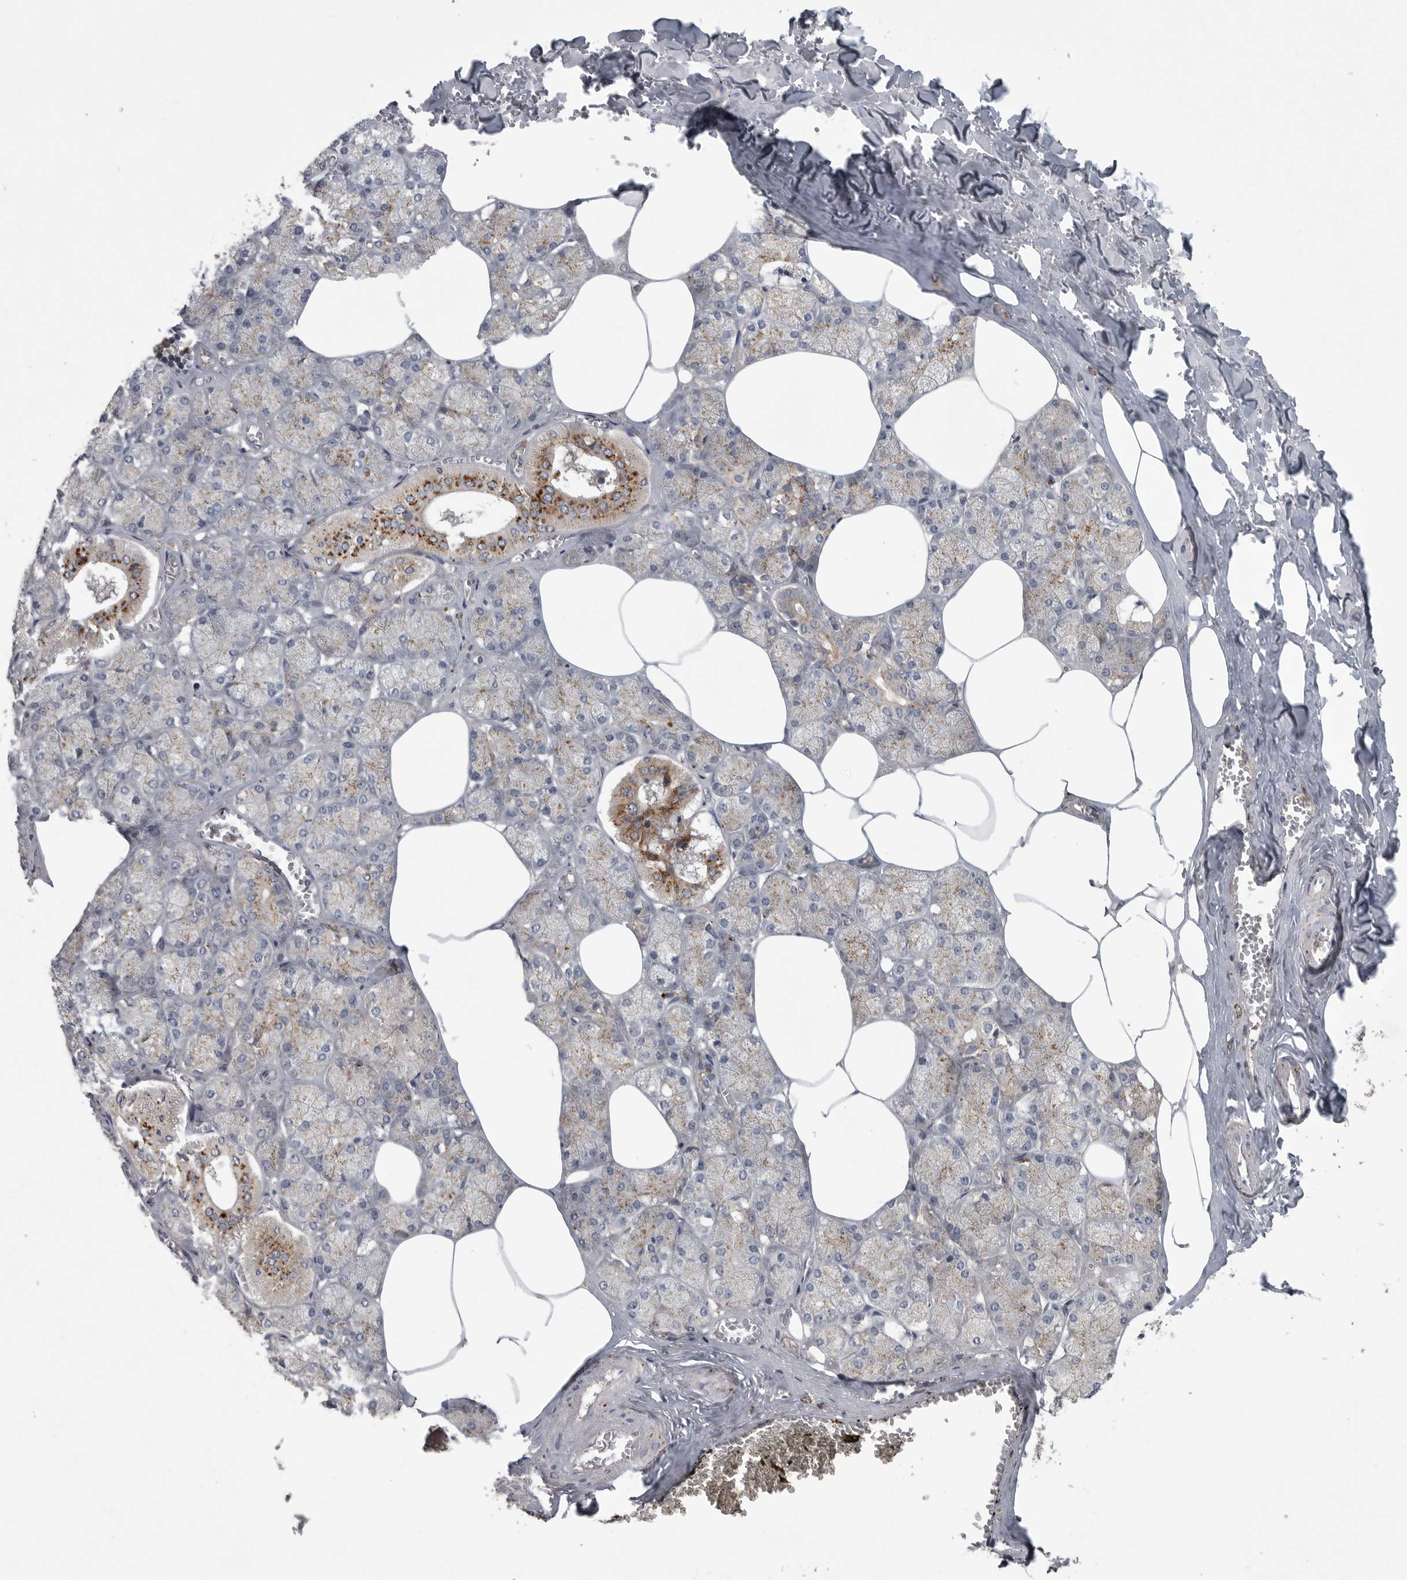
{"staining": {"intensity": "strong", "quantity": "<25%", "location": "cytoplasmic/membranous"}, "tissue": "salivary gland", "cell_type": "Glandular cells", "image_type": "normal", "snomed": [{"axis": "morphology", "description": "Normal tissue, NOS"}, {"axis": "topography", "description": "Salivary gland"}], "caption": "IHC (DAB (3,3'-diaminobenzidine)) staining of unremarkable human salivary gland shows strong cytoplasmic/membranous protein expression in about <25% of glandular cells. (Stains: DAB in brown, nuclei in blue, Microscopy: brightfield microscopy at high magnification).", "gene": "LAMTOR3", "patient": {"sex": "male", "age": 62}}